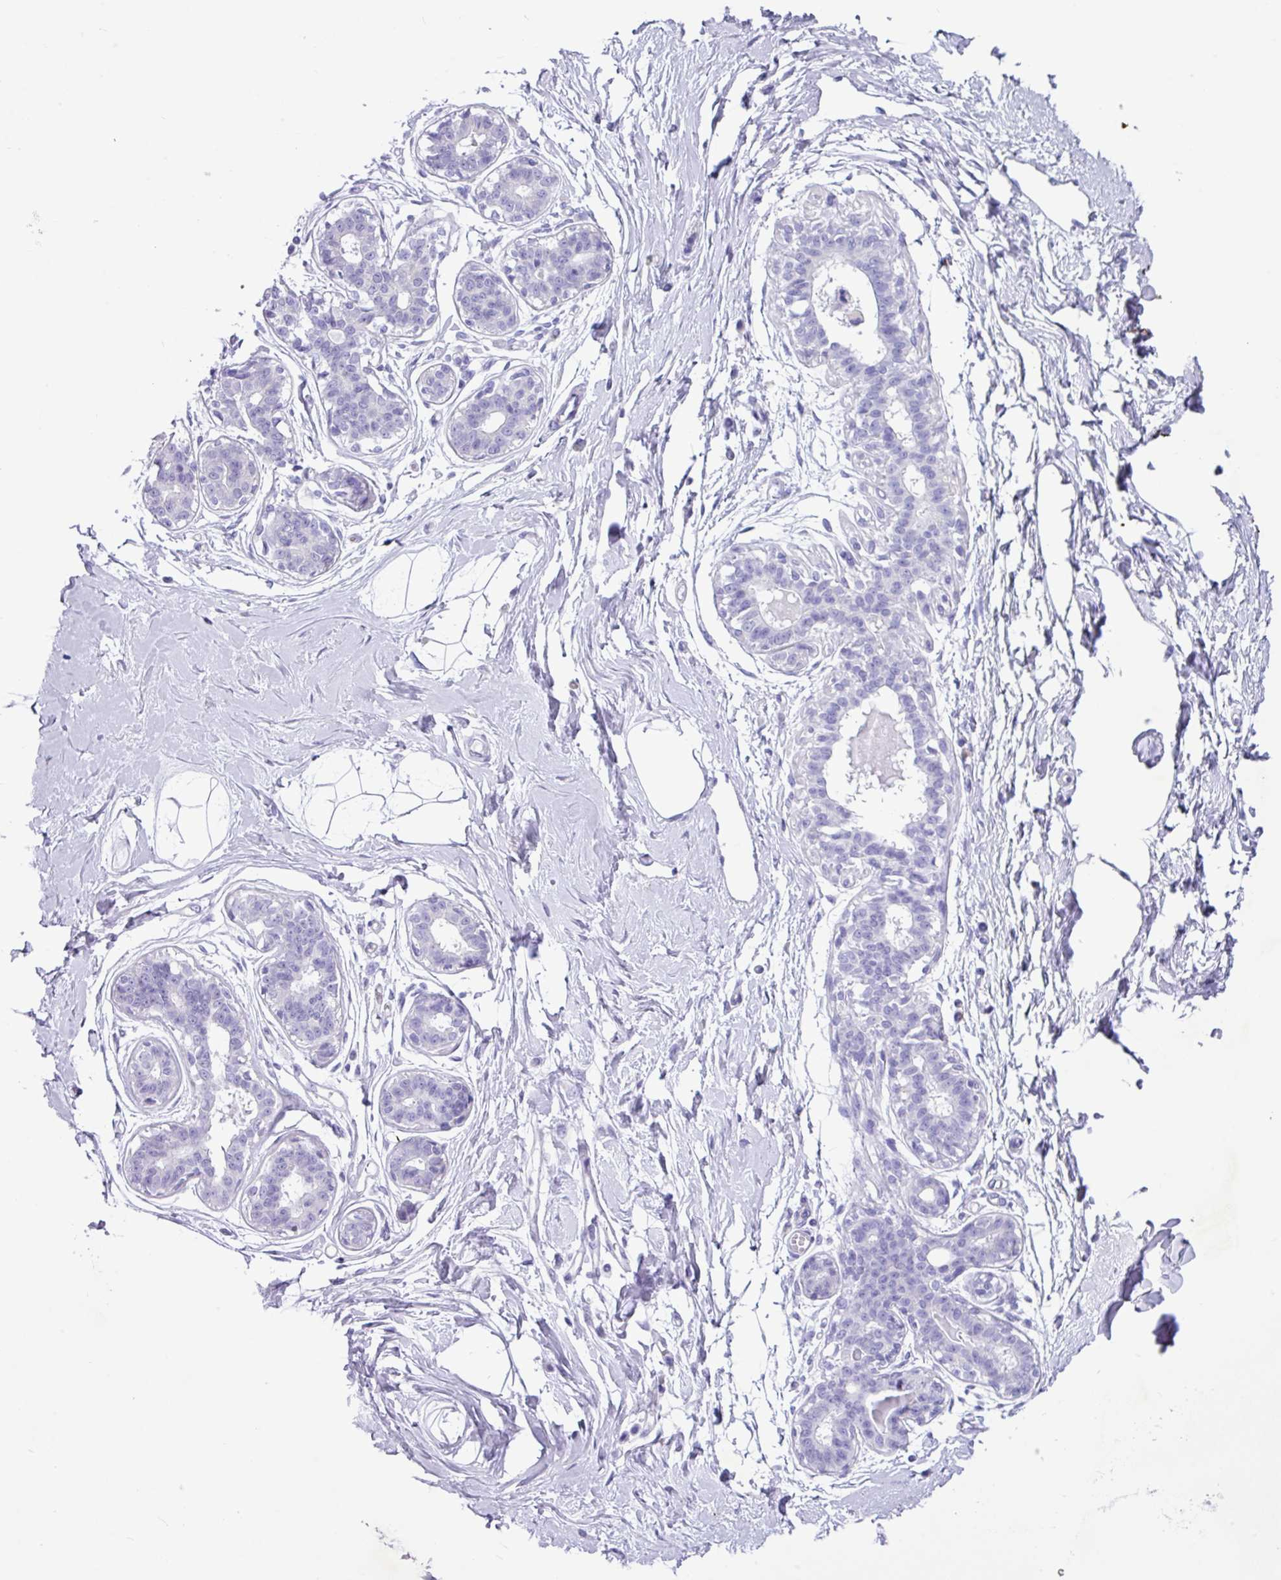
{"staining": {"intensity": "negative", "quantity": "none", "location": "none"}, "tissue": "breast", "cell_type": "Adipocytes", "image_type": "normal", "snomed": [{"axis": "morphology", "description": "Normal tissue, NOS"}, {"axis": "topography", "description": "Breast"}], "caption": "The photomicrograph shows no staining of adipocytes in normal breast. The staining is performed using DAB brown chromogen with nuclei counter-stained in using hematoxylin.", "gene": "ZNF524", "patient": {"sex": "female", "age": 45}}